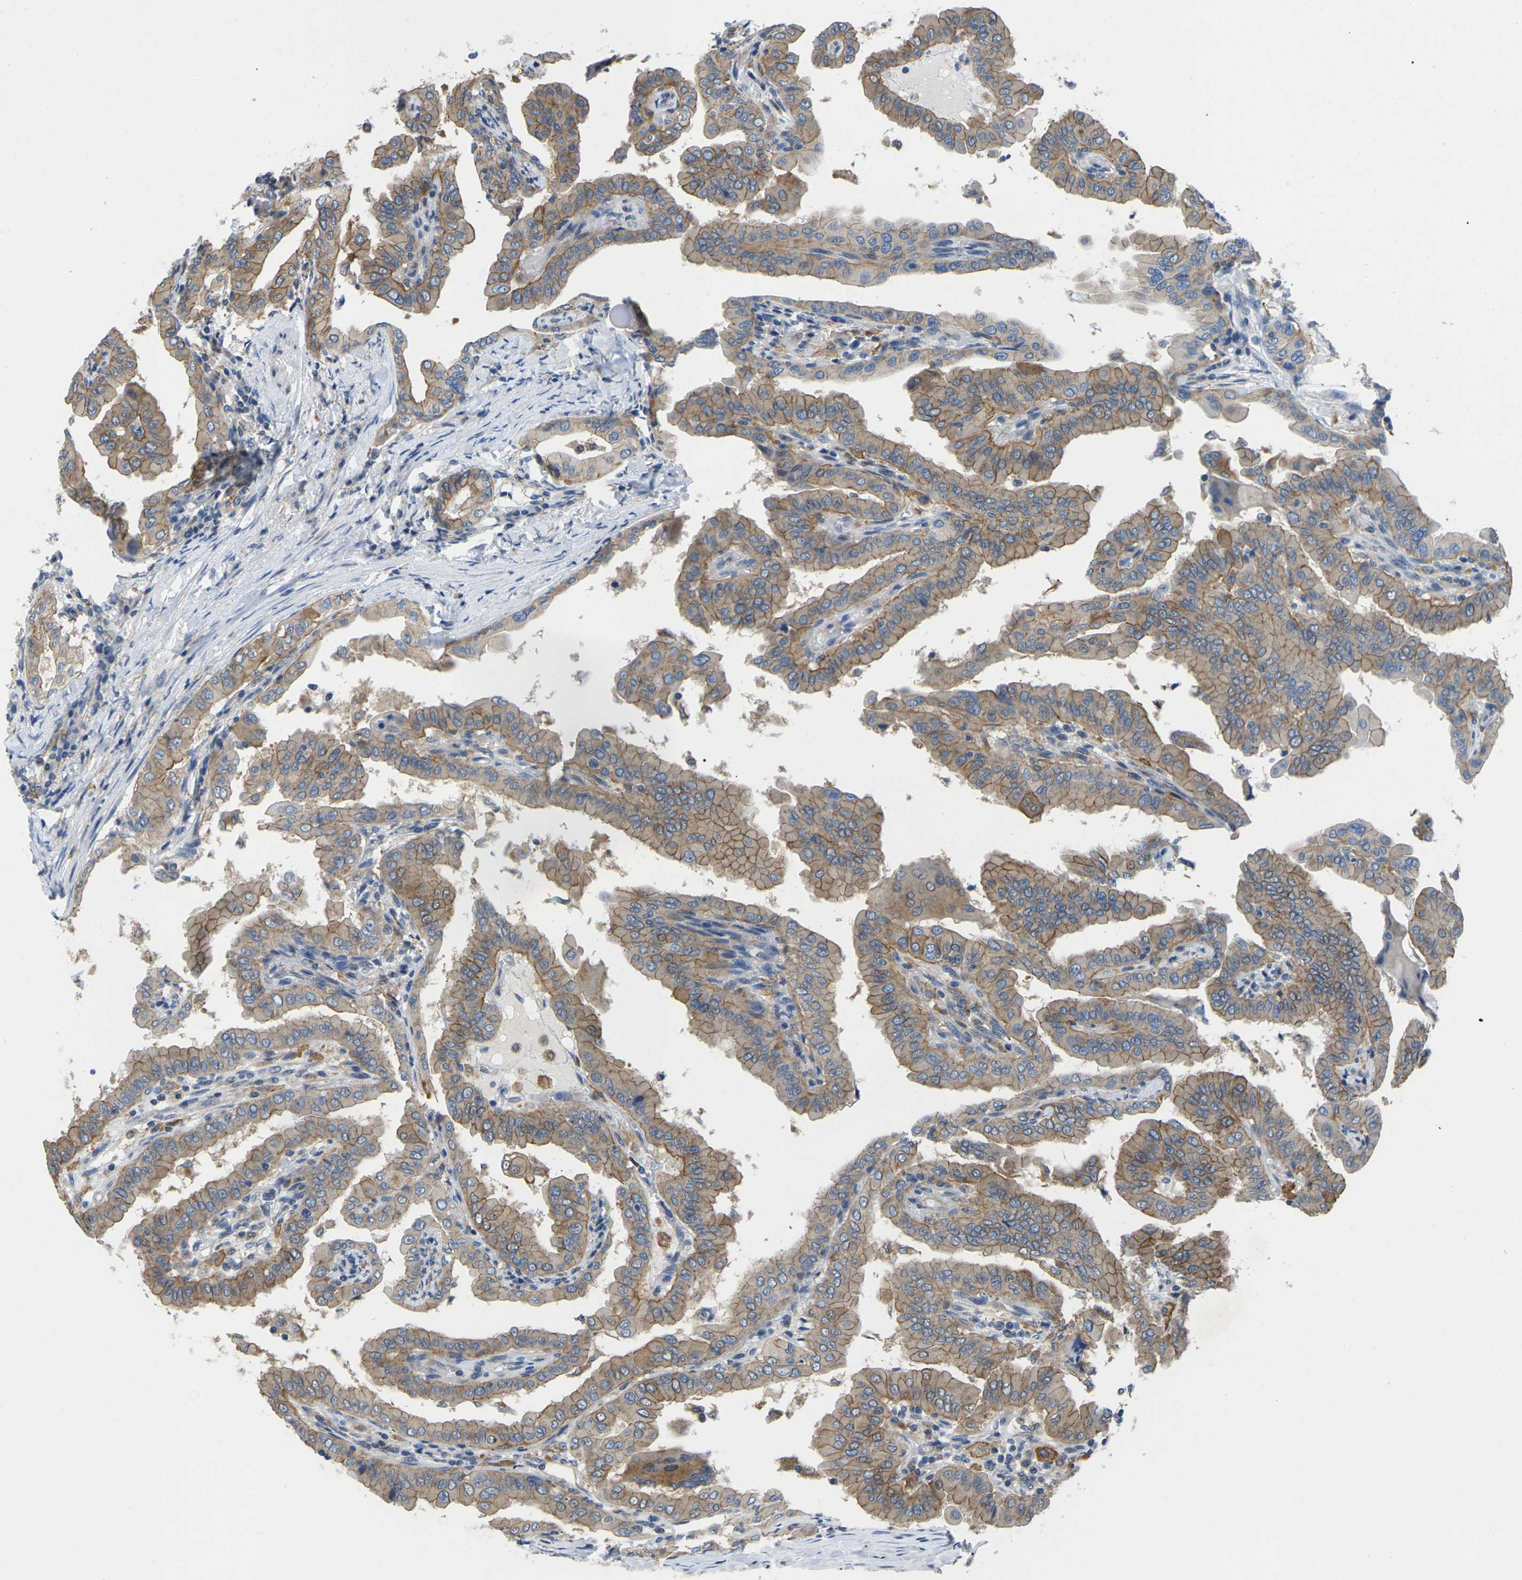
{"staining": {"intensity": "moderate", "quantity": ">75%", "location": "cytoplasmic/membranous"}, "tissue": "thyroid cancer", "cell_type": "Tumor cells", "image_type": "cancer", "snomed": [{"axis": "morphology", "description": "Papillary adenocarcinoma, NOS"}, {"axis": "topography", "description": "Thyroid gland"}], "caption": "Immunohistochemical staining of thyroid papillary adenocarcinoma shows medium levels of moderate cytoplasmic/membranous positivity in about >75% of tumor cells.", "gene": "SCNN1A", "patient": {"sex": "male", "age": 33}}